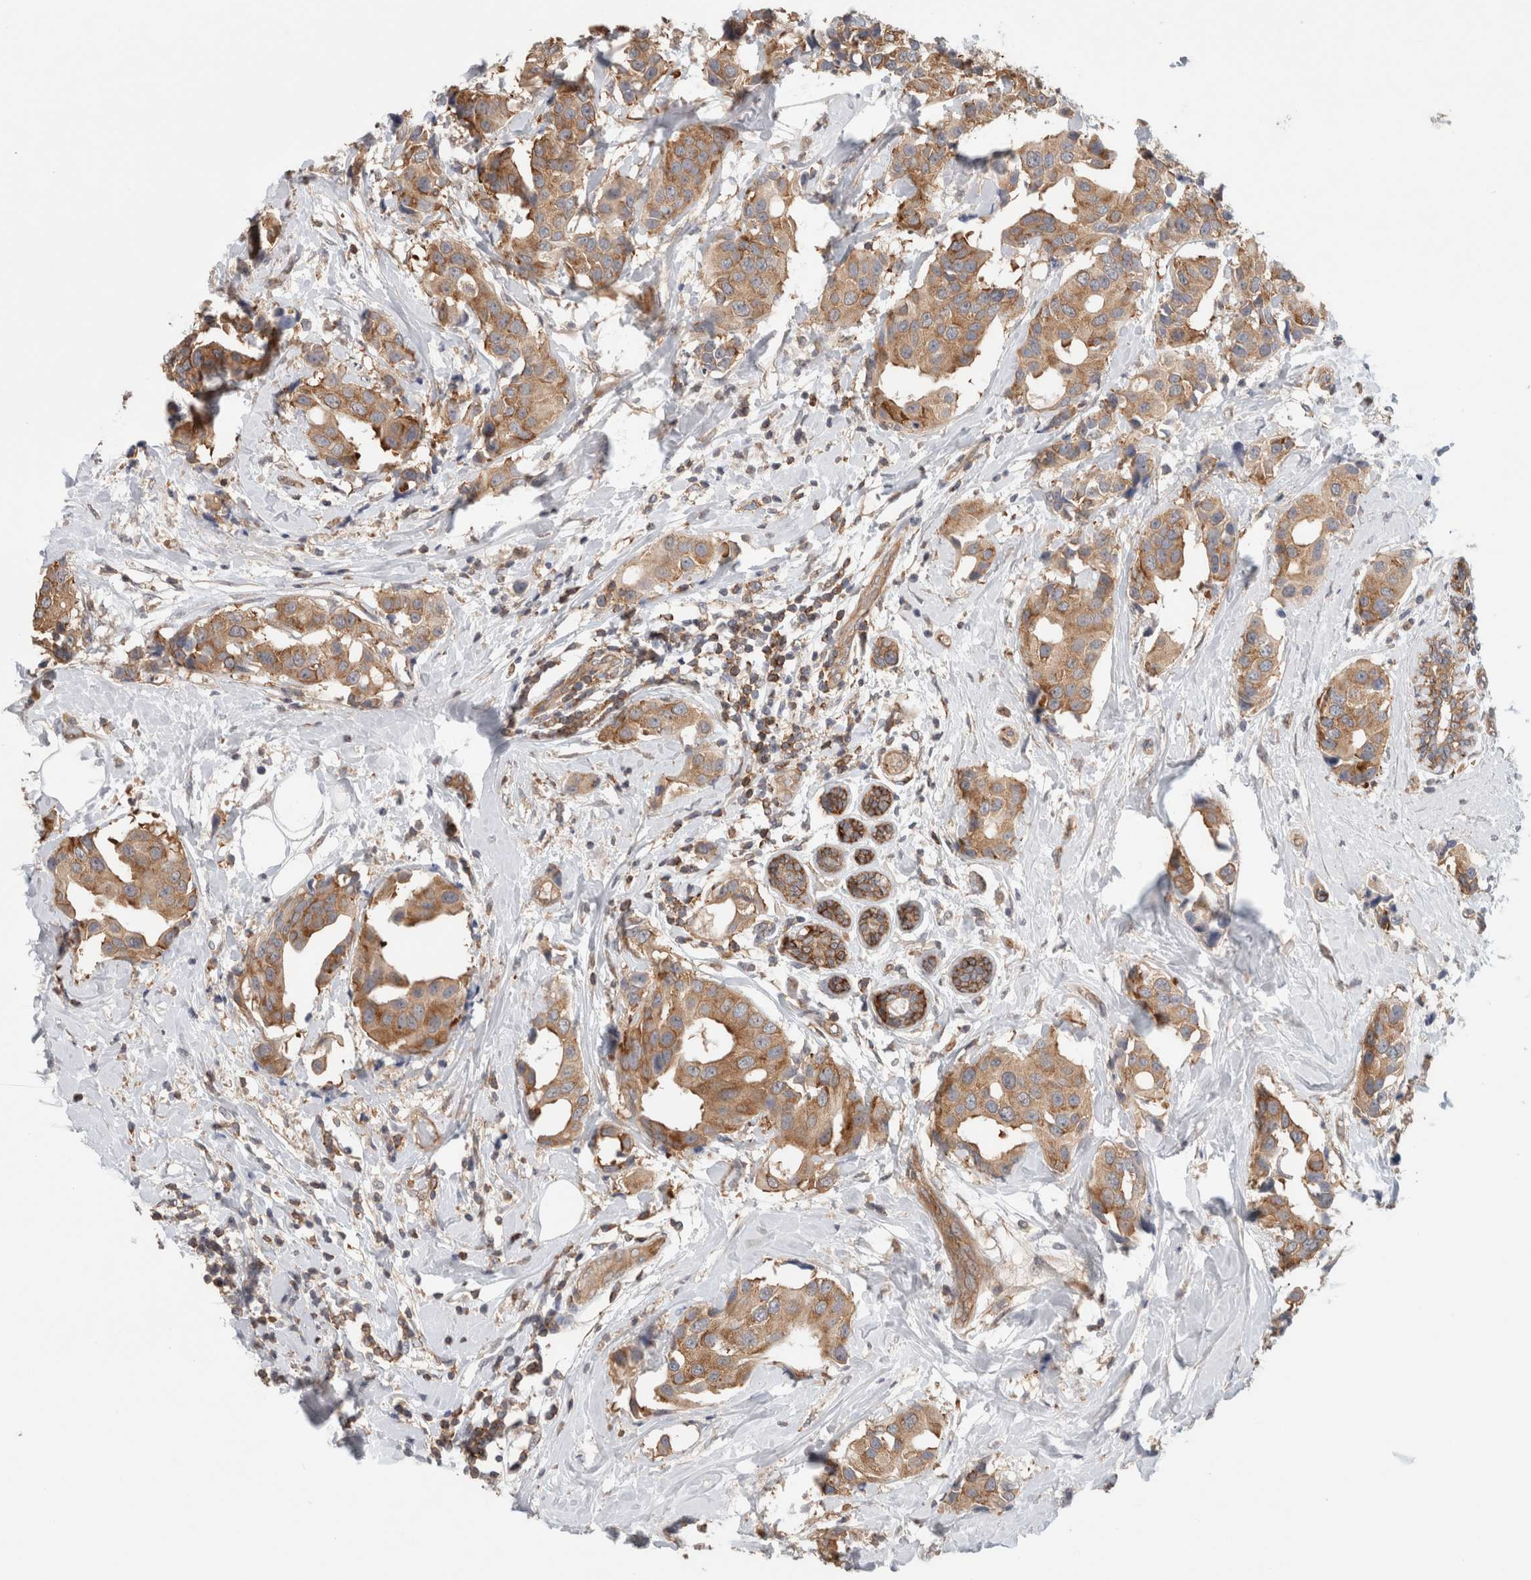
{"staining": {"intensity": "moderate", "quantity": ">75%", "location": "cytoplasmic/membranous"}, "tissue": "breast cancer", "cell_type": "Tumor cells", "image_type": "cancer", "snomed": [{"axis": "morphology", "description": "Normal tissue, NOS"}, {"axis": "morphology", "description": "Duct carcinoma"}, {"axis": "topography", "description": "Breast"}], "caption": "Immunohistochemical staining of breast cancer demonstrates medium levels of moderate cytoplasmic/membranous protein staining in about >75% of tumor cells.", "gene": "RASAL2", "patient": {"sex": "female", "age": 39}}